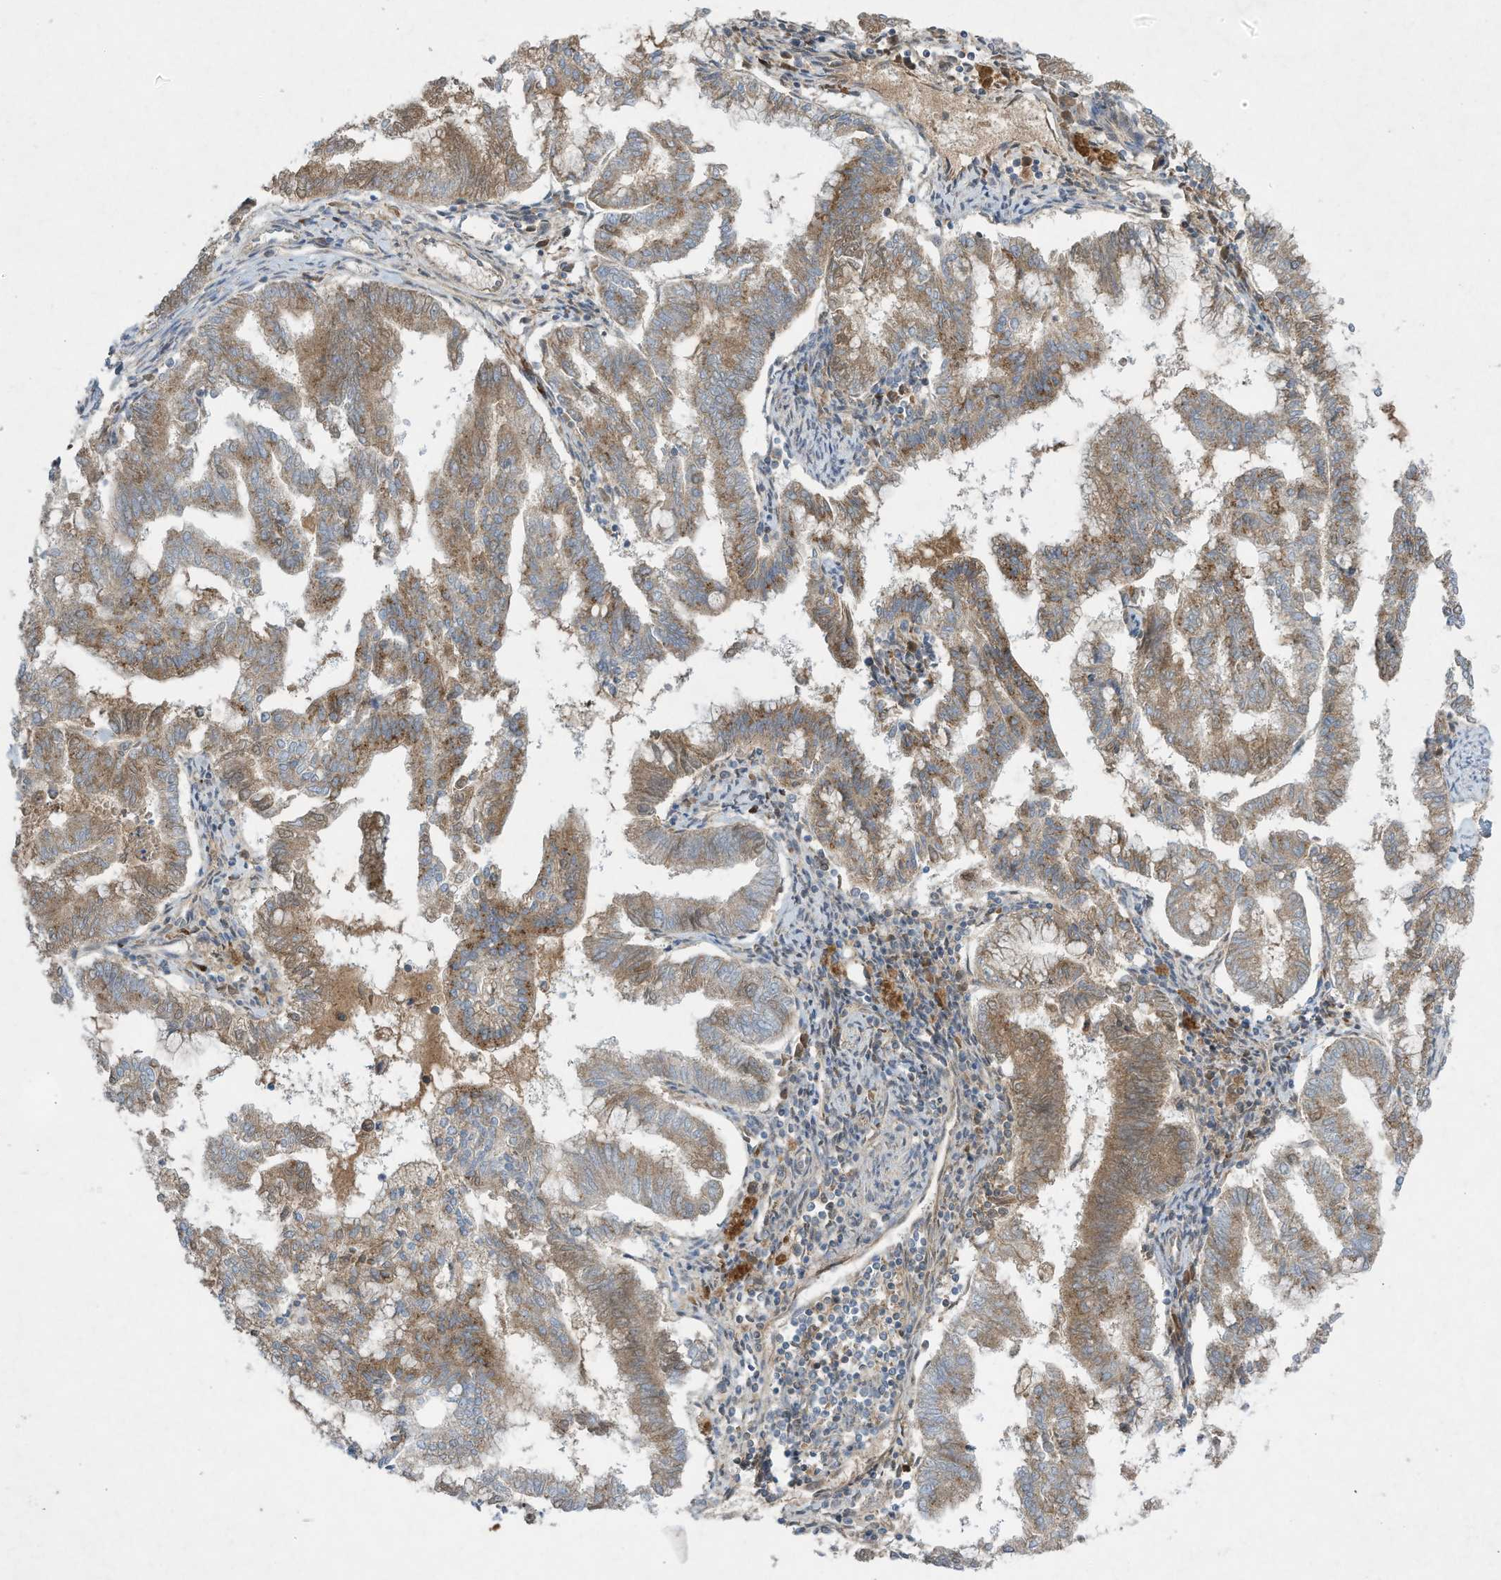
{"staining": {"intensity": "moderate", "quantity": ">75%", "location": "cytoplasmic/membranous"}, "tissue": "endometrial cancer", "cell_type": "Tumor cells", "image_type": "cancer", "snomed": [{"axis": "morphology", "description": "Adenocarcinoma, NOS"}, {"axis": "topography", "description": "Endometrium"}], "caption": "This histopathology image shows endometrial adenocarcinoma stained with immunohistochemistry (IHC) to label a protein in brown. The cytoplasmic/membranous of tumor cells show moderate positivity for the protein. Nuclei are counter-stained blue.", "gene": "SYNJ2", "patient": {"sex": "female", "age": 79}}